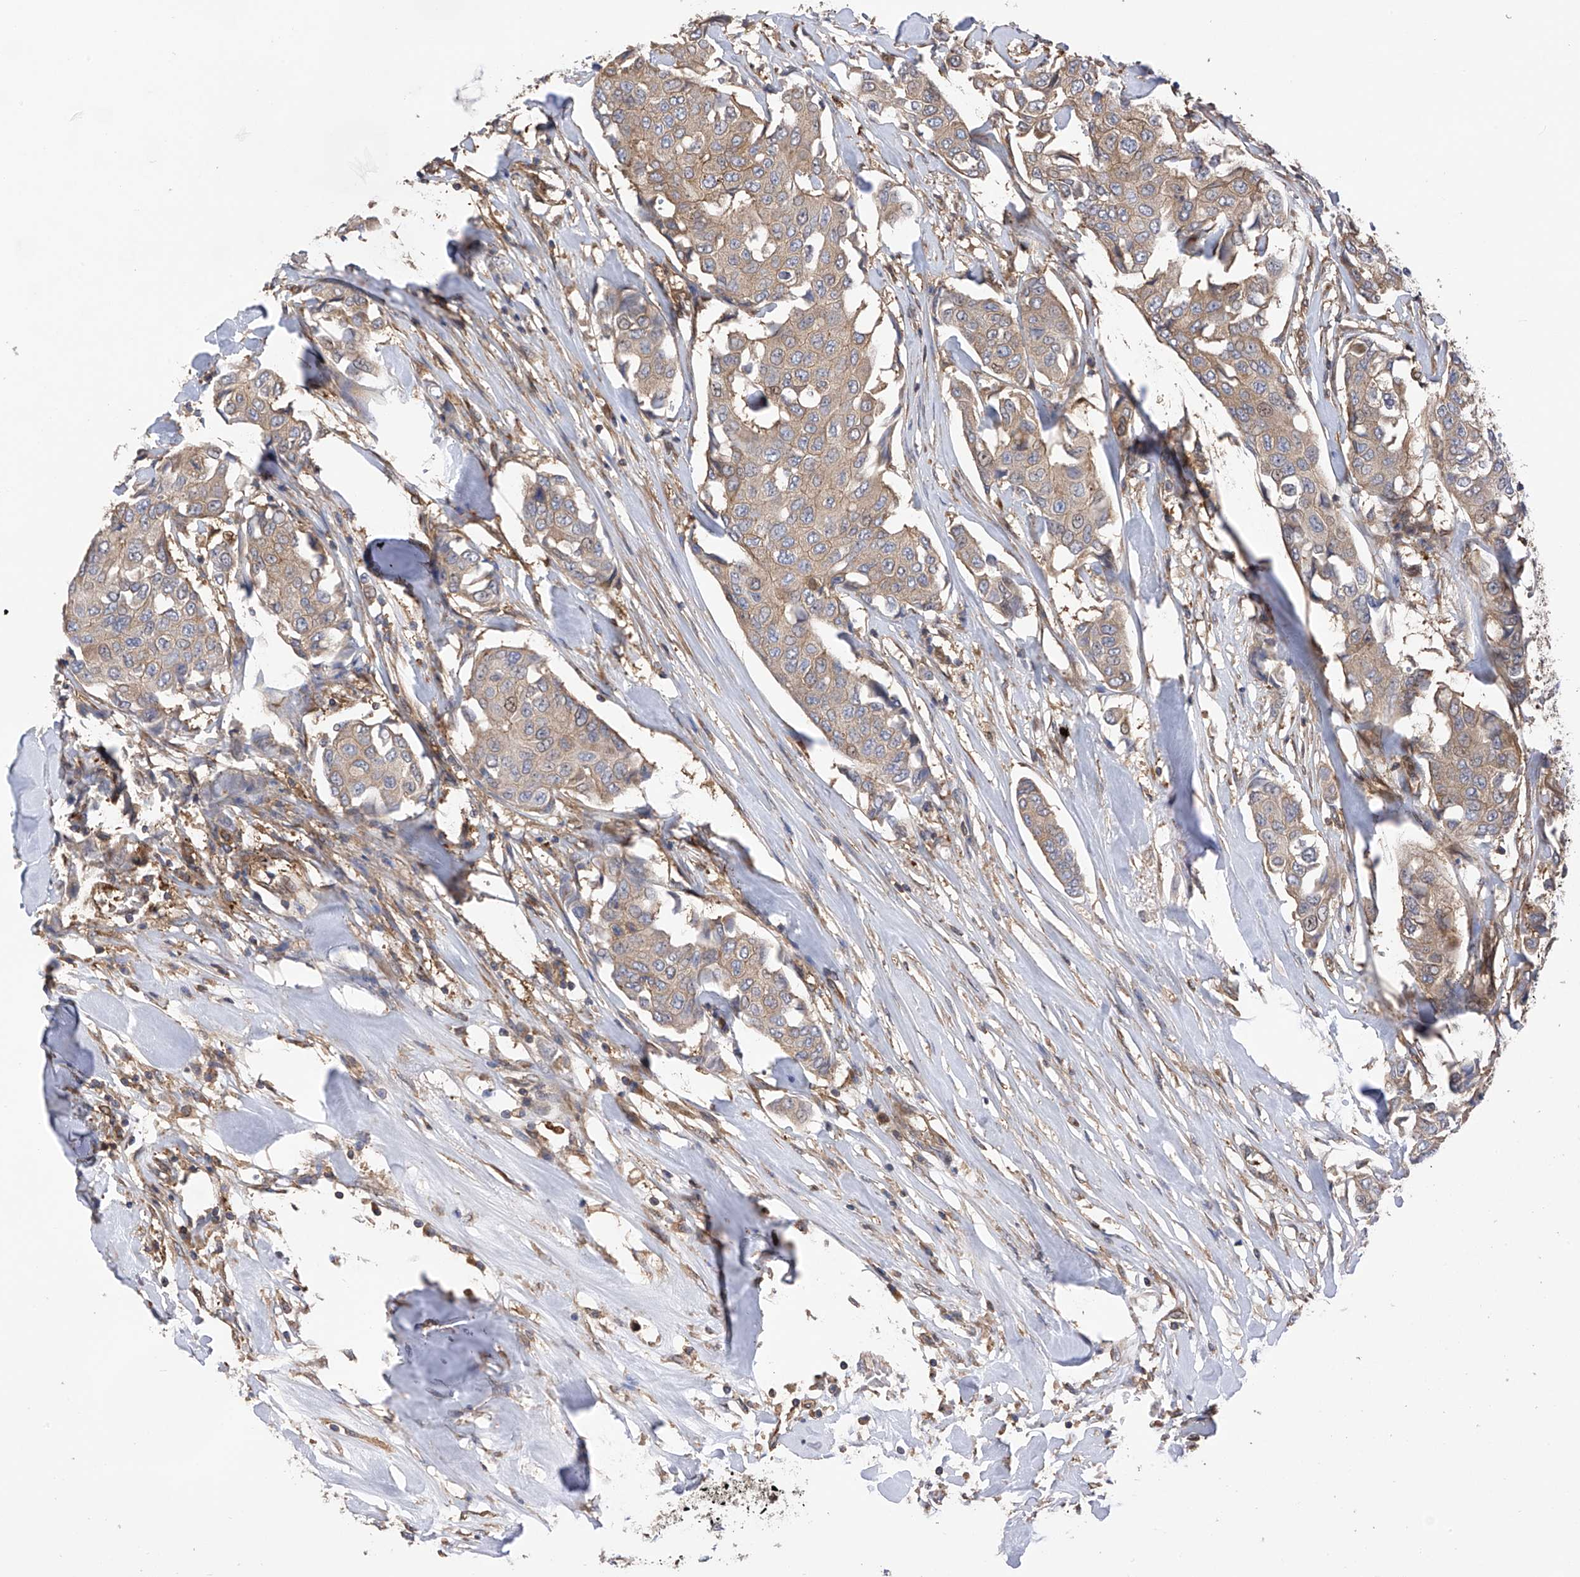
{"staining": {"intensity": "weak", "quantity": "25%-75%", "location": "cytoplasmic/membranous"}, "tissue": "breast cancer", "cell_type": "Tumor cells", "image_type": "cancer", "snomed": [{"axis": "morphology", "description": "Duct carcinoma"}, {"axis": "topography", "description": "Breast"}], "caption": "Breast invasive ductal carcinoma was stained to show a protein in brown. There is low levels of weak cytoplasmic/membranous positivity in approximately 25%-75% of tumor cells.", "gene": "CHPF", "patient": {"sex": "female", "age": 80}}